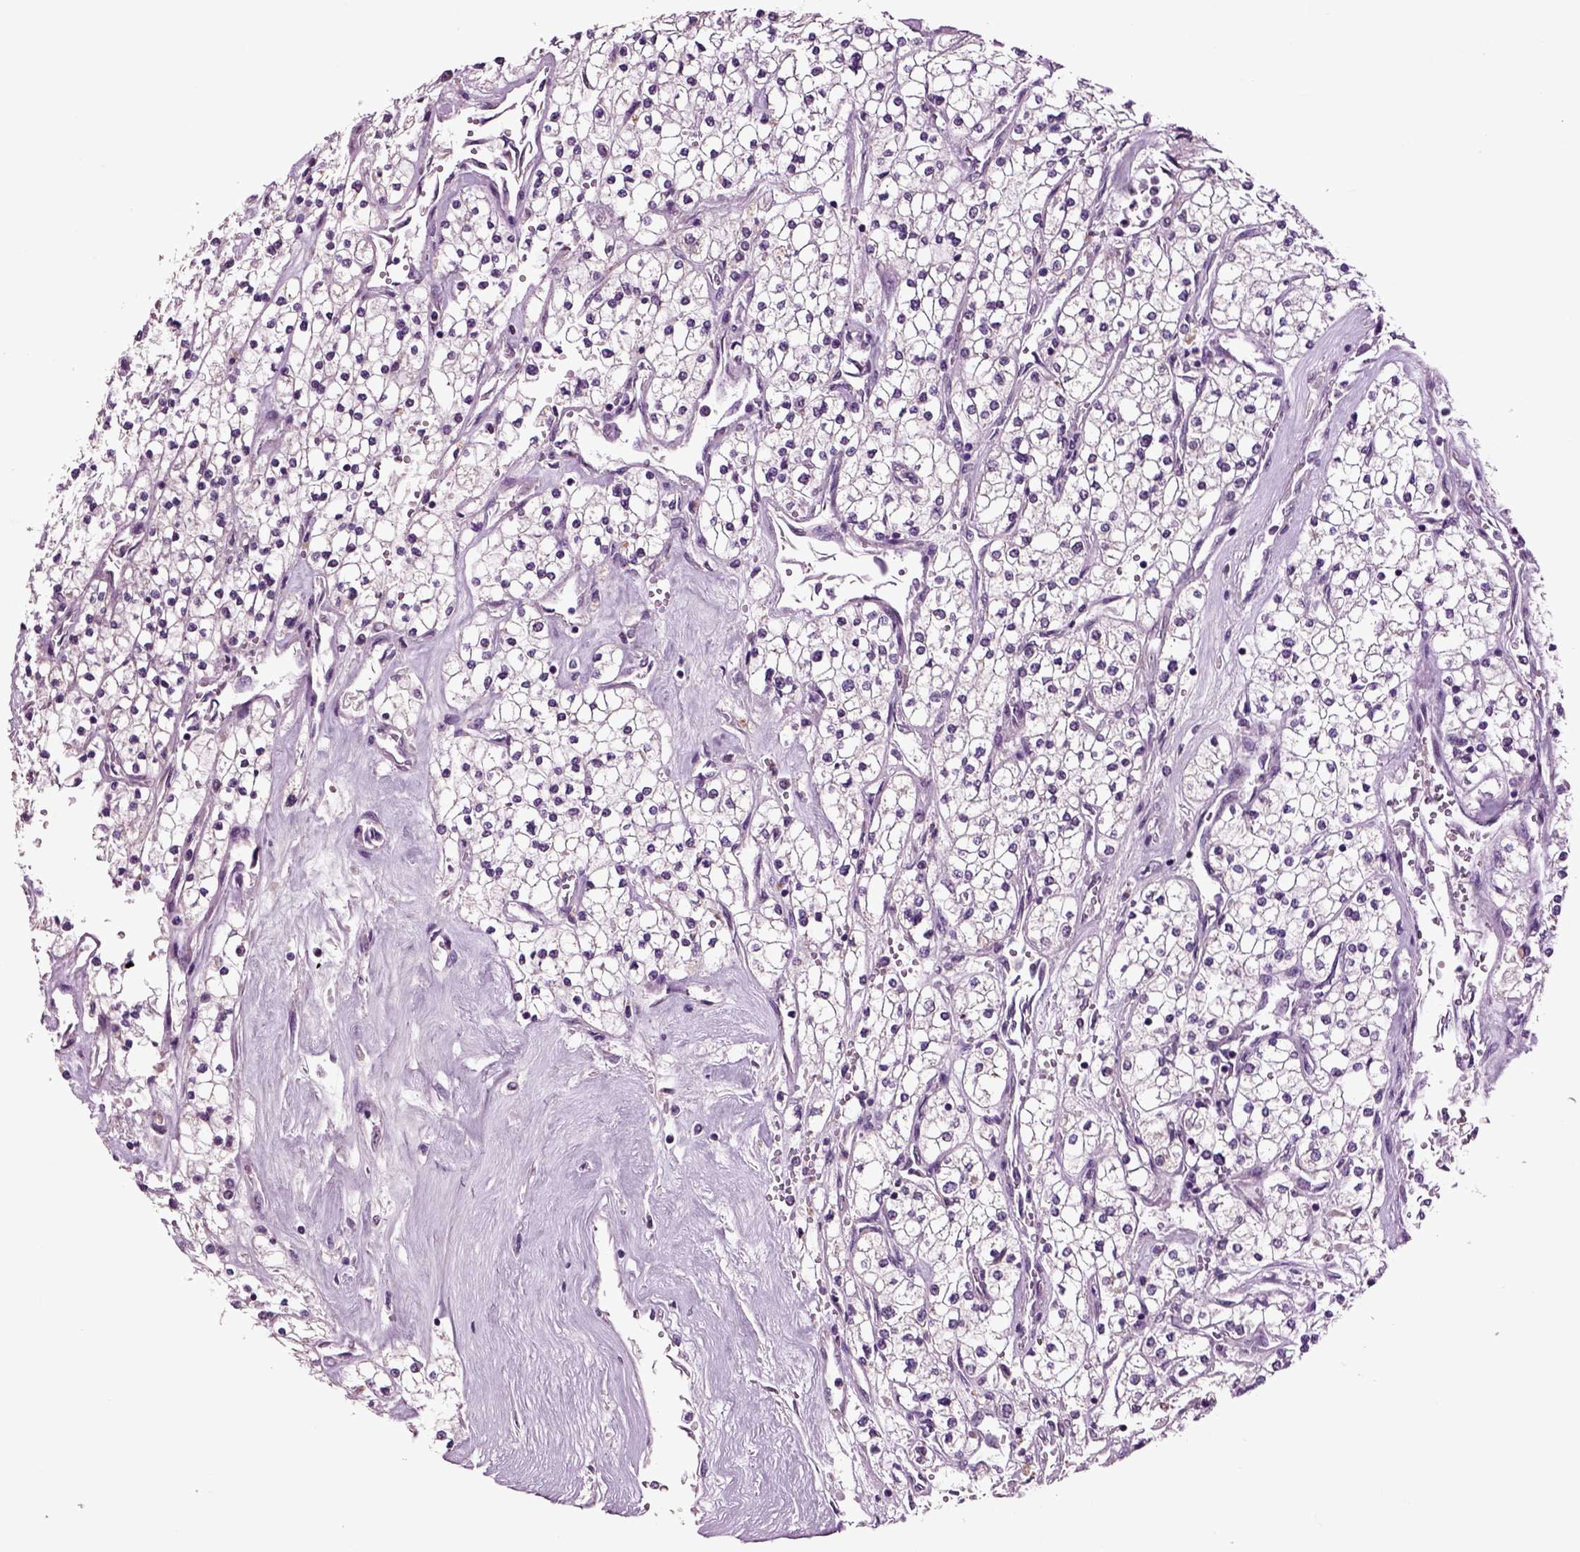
{"staining": {"intensity": "negative", "quantity": "none", "location": "none"}, "tissue": "renal cancer", "cell_type": "Tumor cells", "image_type": "cancer", "snomed": [{"axis": "morphology", "description": "Adenocarcinoma, NOS"}, {"axis": "topography", "description": "Kidney"}], "caption": "DAB (3,3'-diaminobenzidine) immunohistochemical staining of human renal cancer (adenocarcinoma) exhibits no significant positivity in tumor cells.", "gene": "CRHR1", "patient": {"sex": "male", "age": 80}}